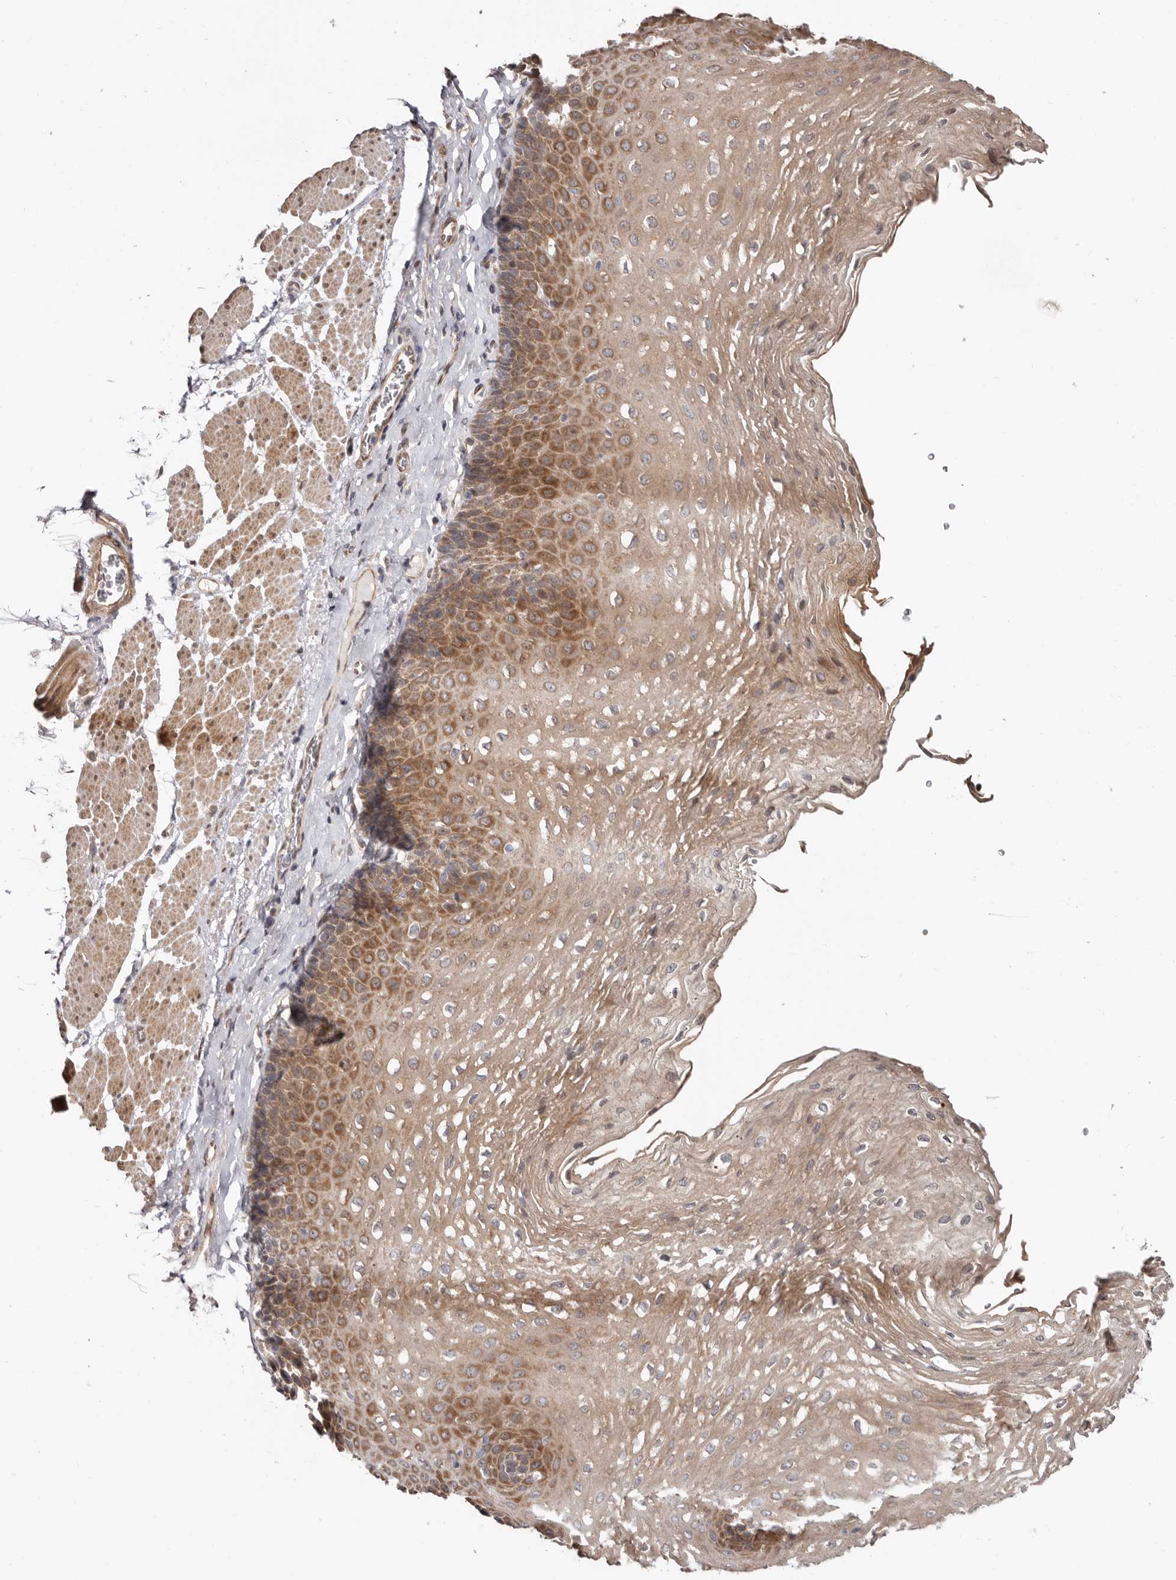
{"staining": {"intensity": "moderate", "quantity": ">75%", "location": "cytoplasmic/membranous"}, "tissue": "esophagus", "cell_type": "Squamous epithelial cells", "image_type": "normal", "snomed": [{"axis": "morphology", "description": "Normal tissue, NOS"}, {"axis": "topography", "description": "Esophagus"}], "caption": "Immunohistochemical staining of unremarkable esophagus shows medium levels of moderate cytoplasmic/membranous staining in about >75% of squamous epithelial cells. The staining was performed using DAB (3,3'-diaminobenzidine), with brown indicating positive protein expression. Nuclei are stained blue with hematoxylin.", "gene": "SBDS", "patient": {"sex": "female", "age": 66}}